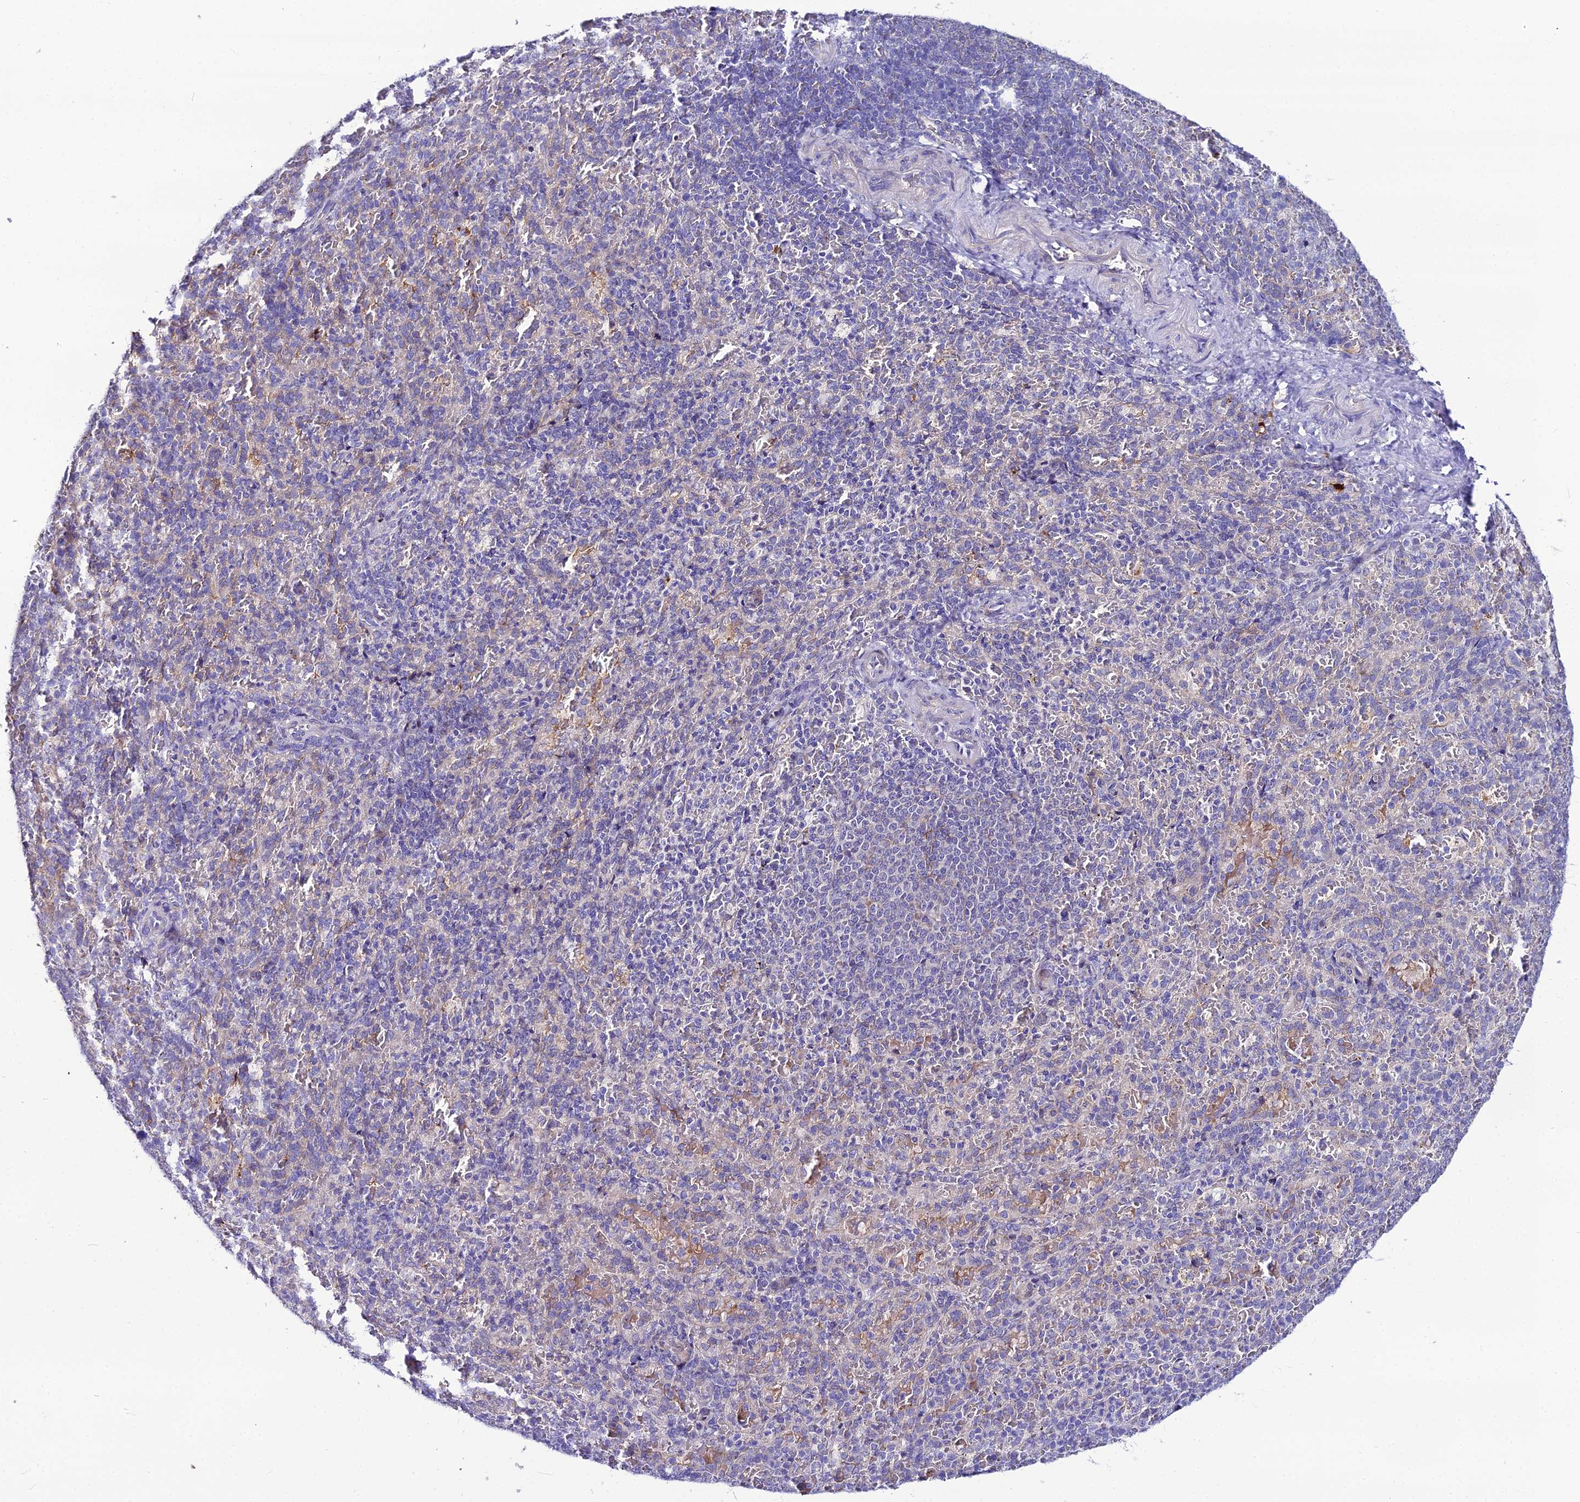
{"staining": {"intensity": "negative", "quantity": "none", "location": "none"}, "tissue": "spleen", "cell_type": "Cells in red pulp", "image_type": "normal", "snomed": [{"axis": "morphology", "description": "Normal tissue, NOS"}, {"axis": "topography", "description": "Spleen"}], "caption": "Immunohistochemistry photomicrograph of normal spleen stained for a protein (brown), which shows no staining in cells in red pulp. (IHC, brightfield microscopy, high magnification).", "gene": "MB21D2", "patient": {"sex": "female", "age": 21}}